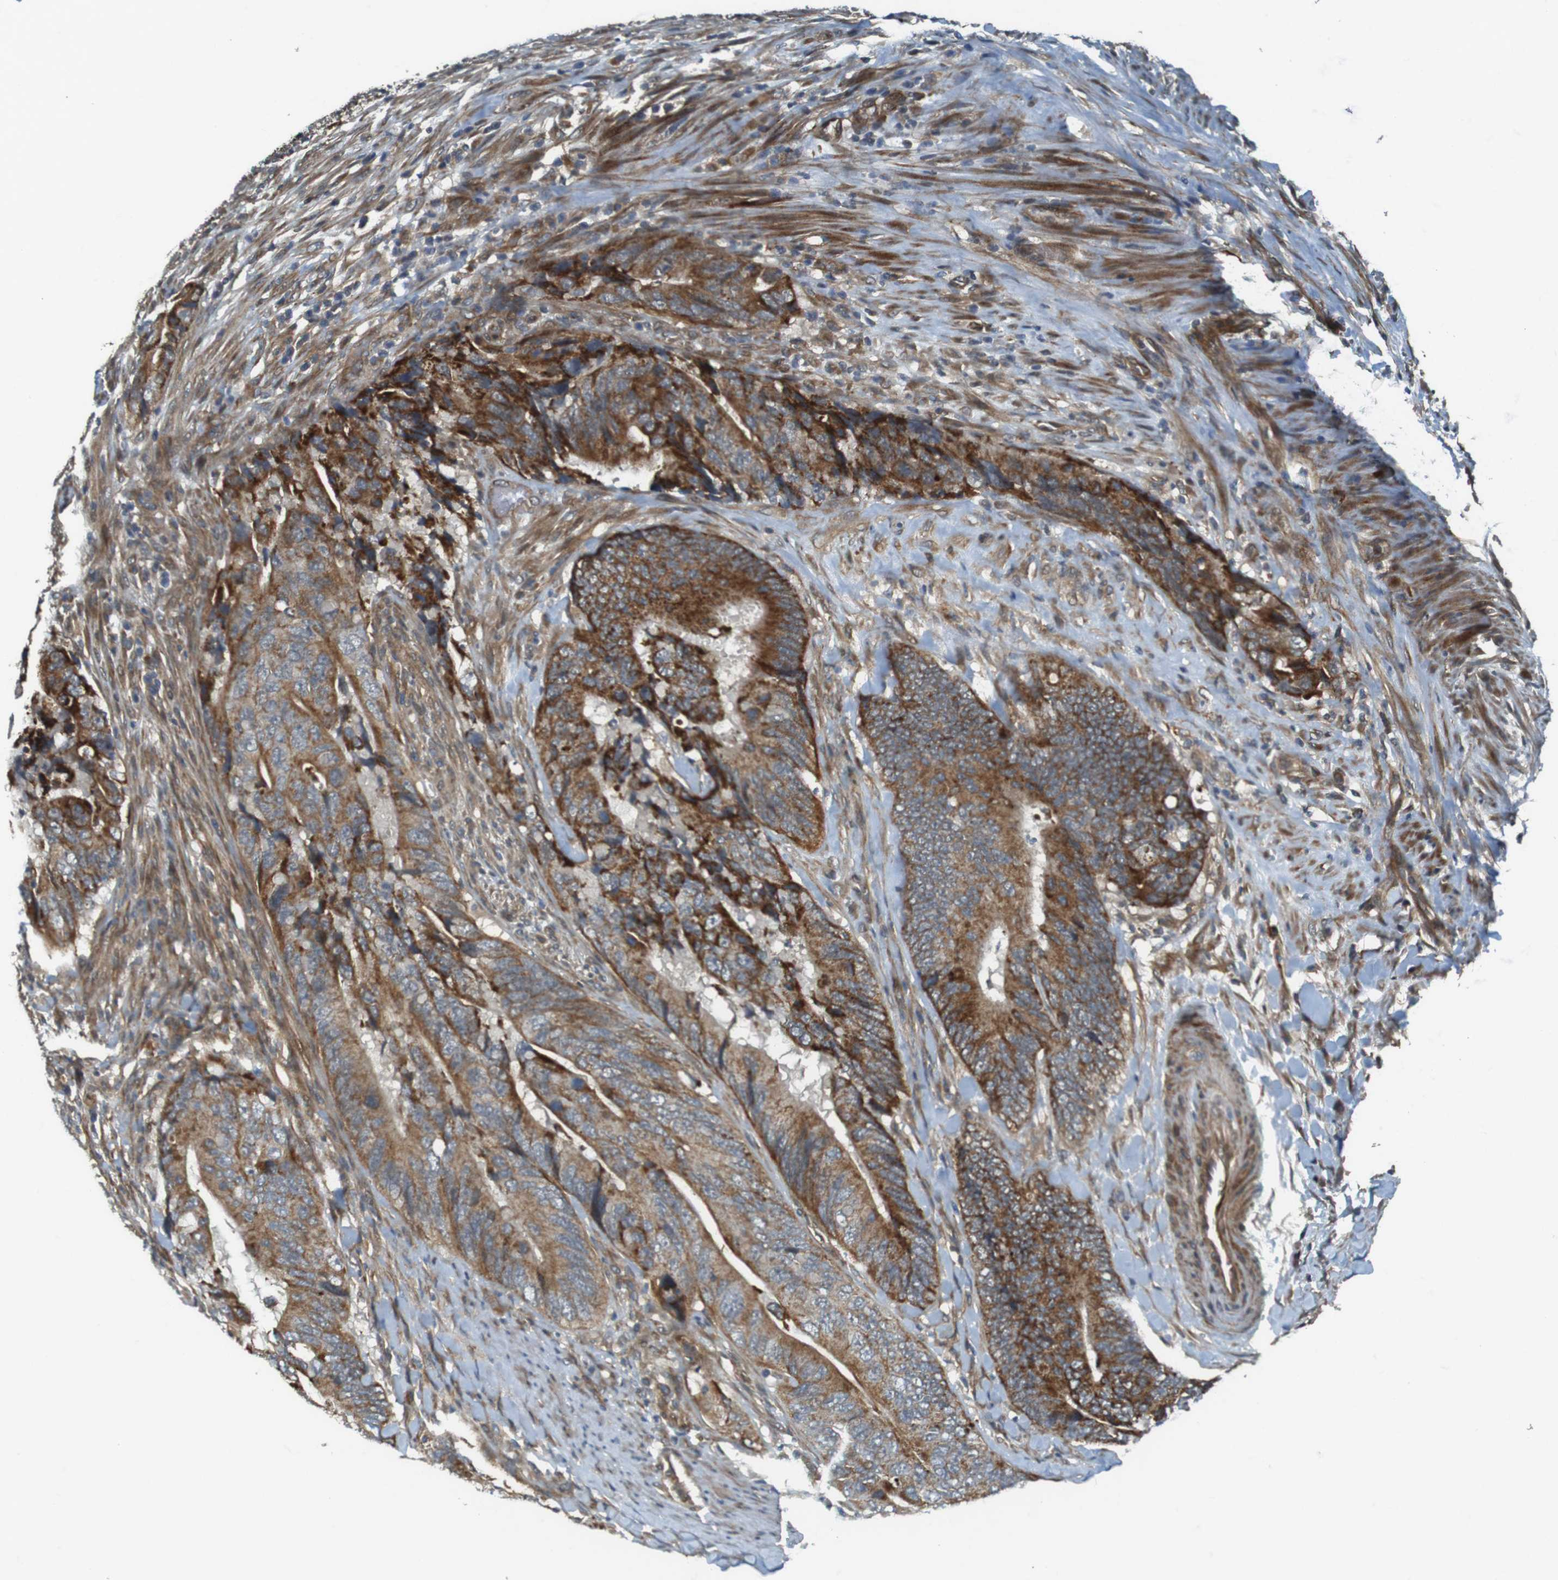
{"staining": {"intensity": "strong", "quantity": ">75%", "location": "cytoplasmic/membranous"}, "tissue": "colorectal cancer", "cell_type": "Tumor cells", "image_type": "cancer", "snomed": [{"axis": "morphology", "description": "Normal tissue, NOS"}, {"axis": "morphology", "description": "Adenocarcinoma, NOS"}, {"axis": "topography", "description": "Colon"}], "caption": "Strong cytoplasmic/membranous protein positivity is appreciated in about >75% of tumor cells in colorectal adenocarcinoma. (DAB (3,3'-diaminobenzidine) IHC with brightfield microscopy, high magnification).", "gene": "IFFO2", "patient": {"sex": "male", "age": 56}}